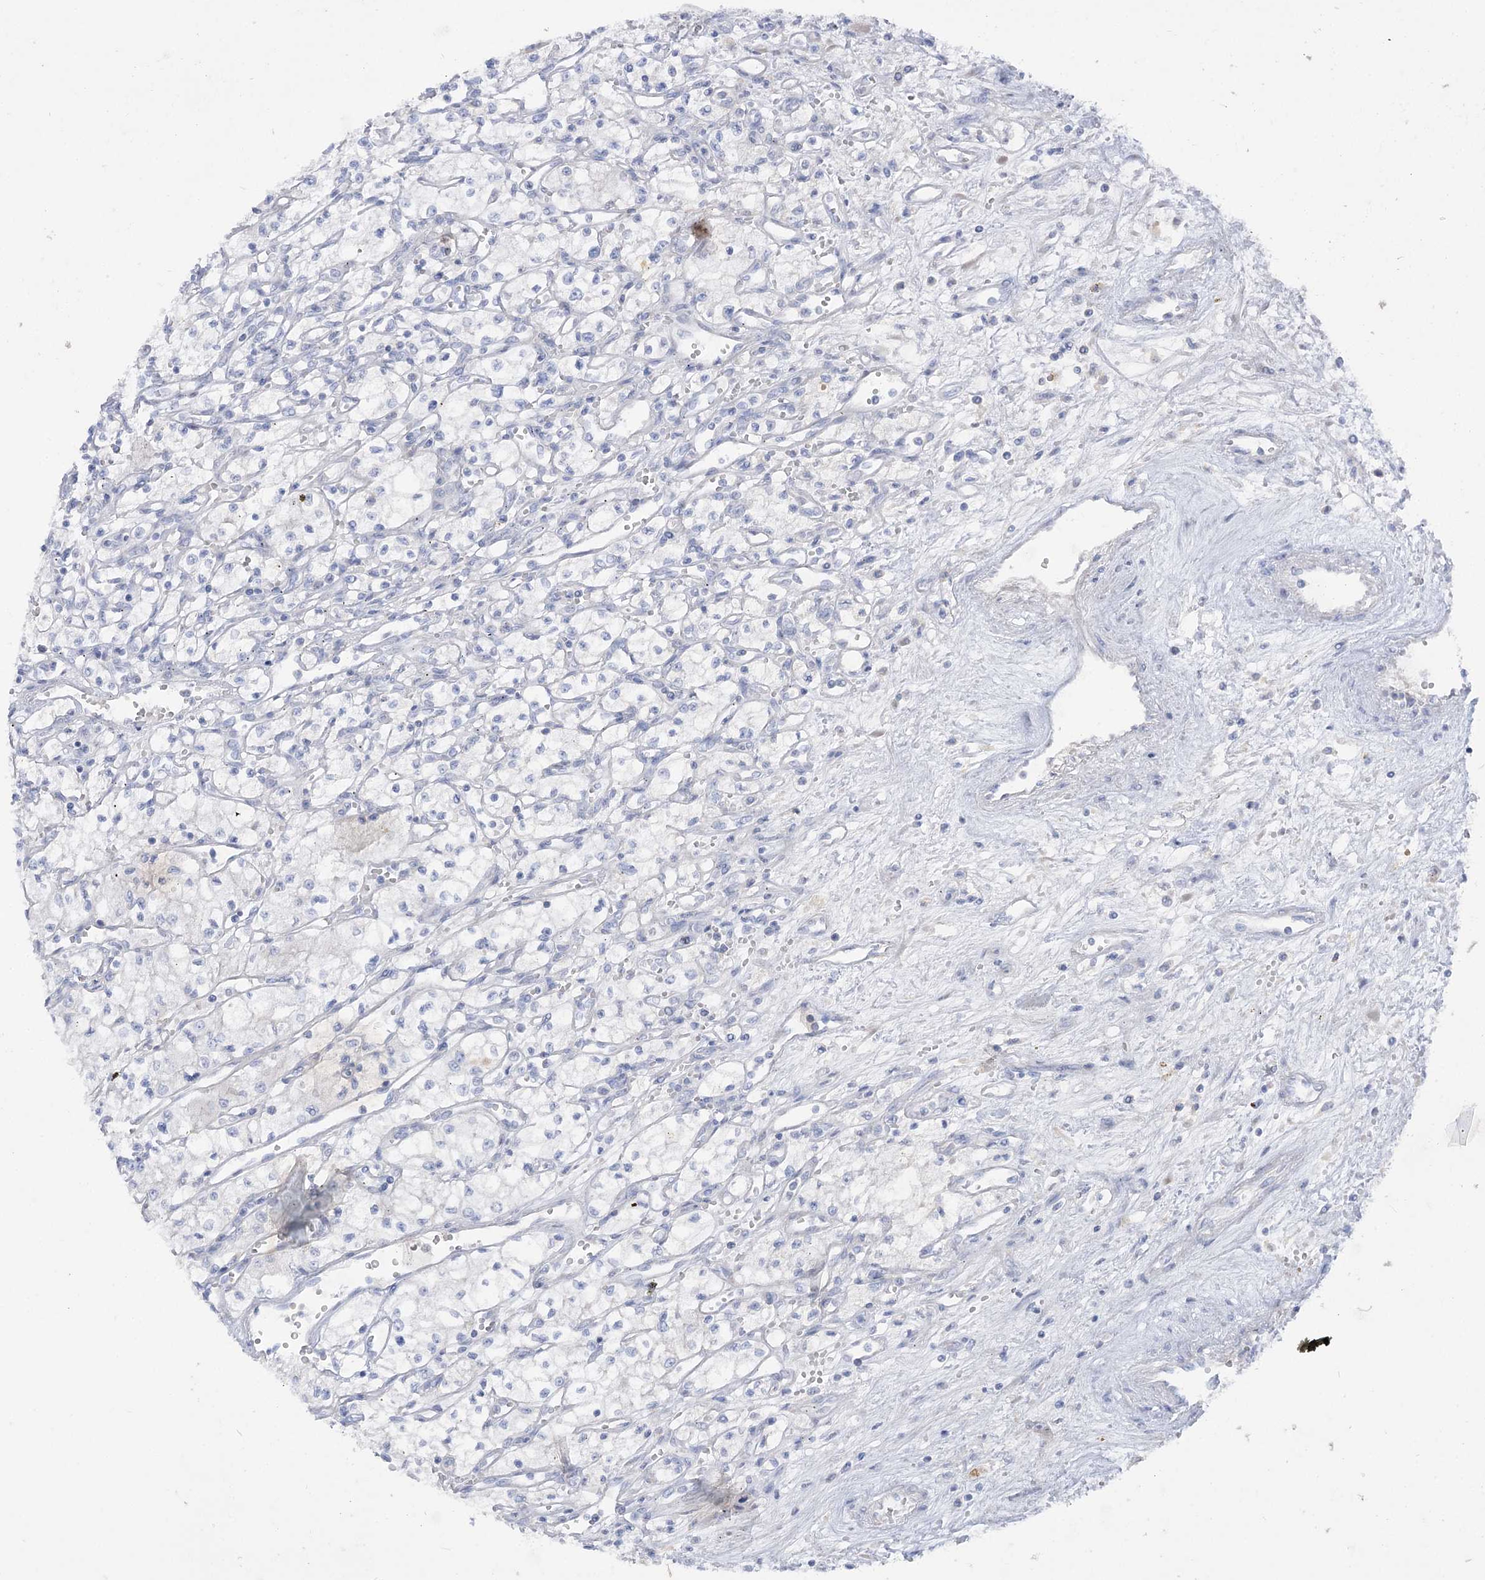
{"staining": {"intensity": "negative", "quantity": "none", "location": "none"}, "tissue": "renal cancer", "cell_type": "Tumor cells", "image_type": "cancer", "snomed": [{"axis": "morphology", "description": "Adenocarcinoma, NOS"}, {"axis": "topography", "description": "Kidney"}], "caption": "Renal cancer was stained to show a protein in brown. There is no significant positivity in tumor cells.", "gene": "GBF1", "patient": {"sex": "male", "age": 59}}